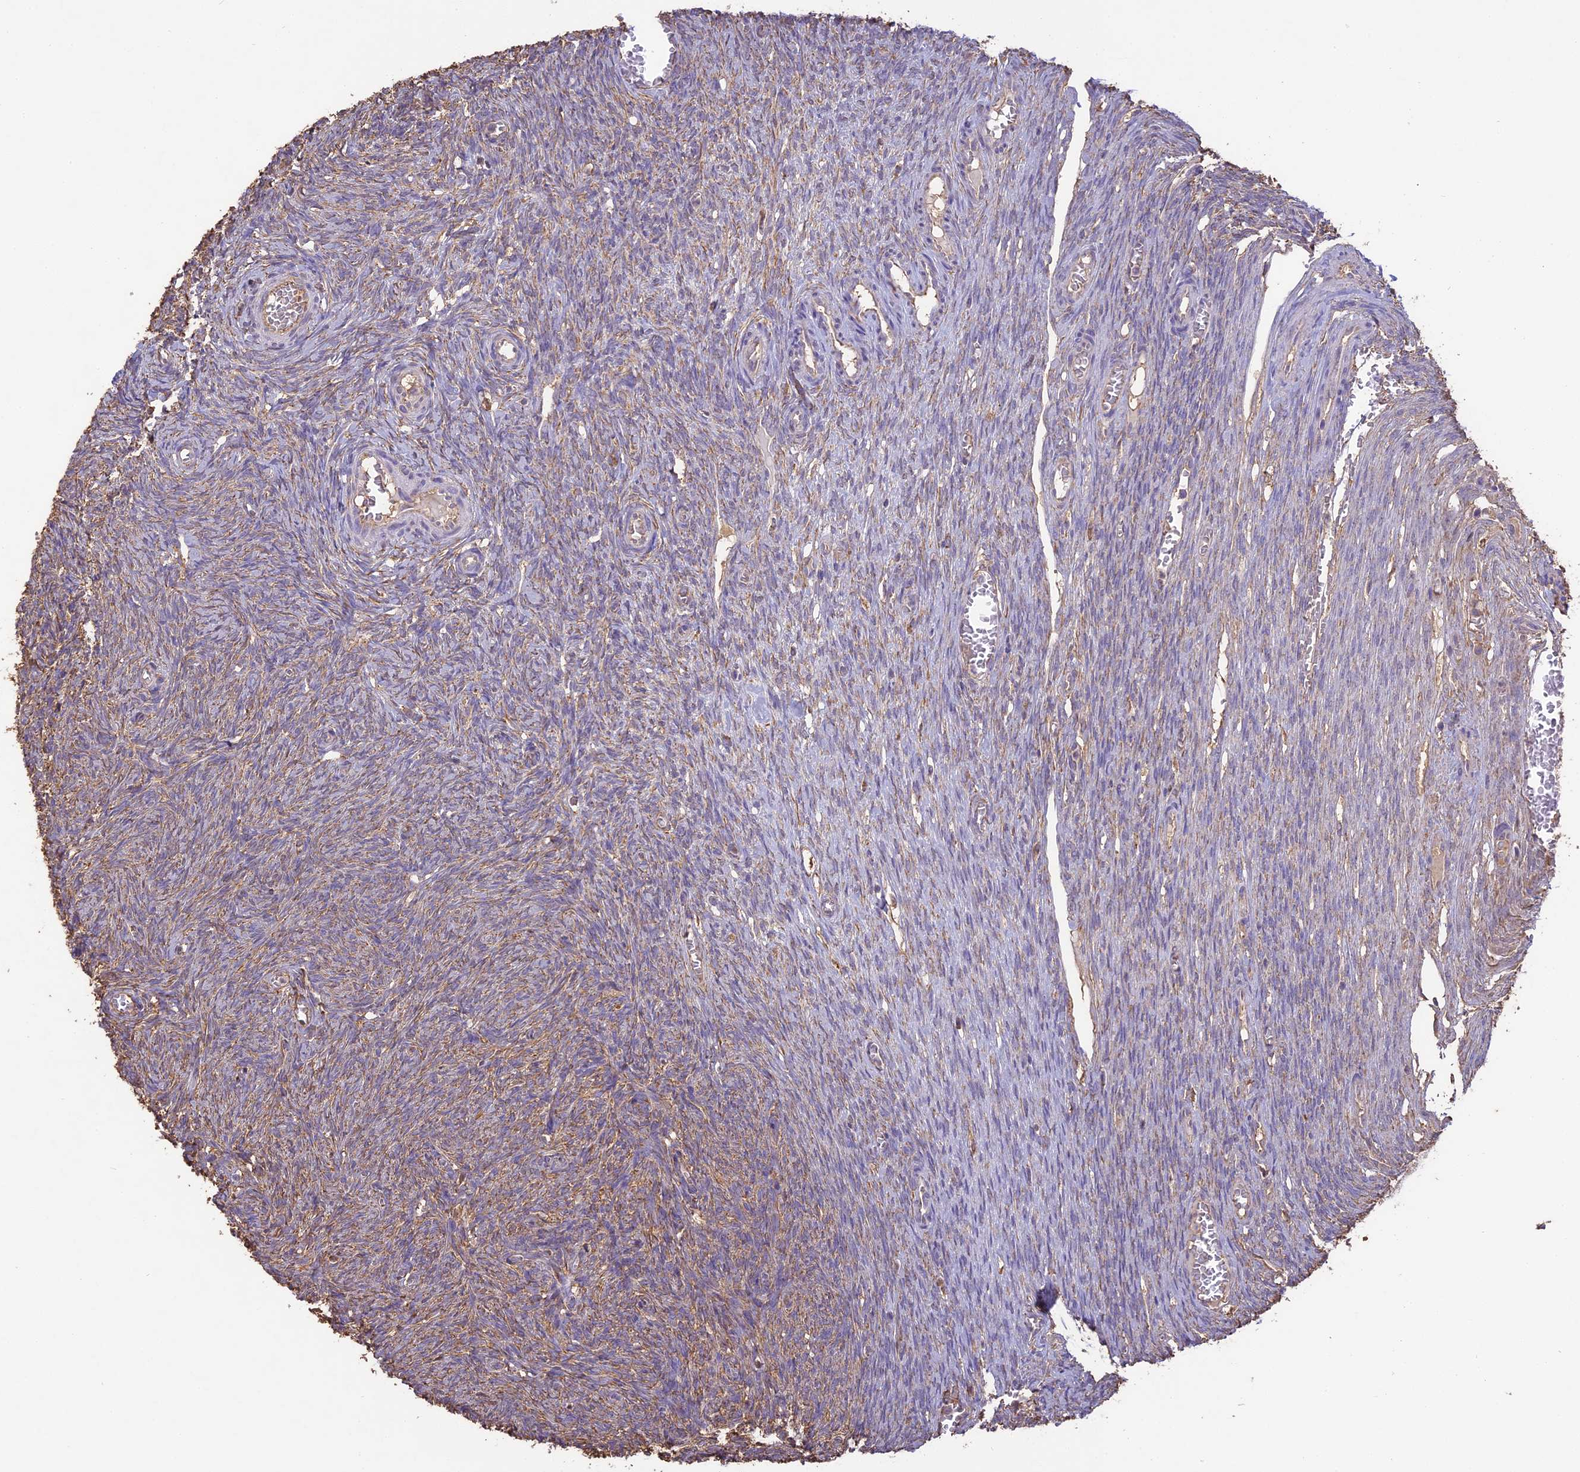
{"staining": {"intensity": "weak", "quantity": "25%-75%", "location": "cytoplasmic/membranous"}, "tissue": "ovary", "cell_type": "Ovarian stroma cells", "image_type": "normal", "snomed": [{"axis": "morphology", "description": "Normal tissue, NOS"}, {"axis": "topography", "description": "Ovary"}], "caption": "This is an image of immunohistochemistry staining of benign ovary, which shows weak positivity in the cytoplasmic/membranous of ovarian stroma cells.", "gene": "ARHGAP19", "patient": {"sex": "female", "age": 44}}